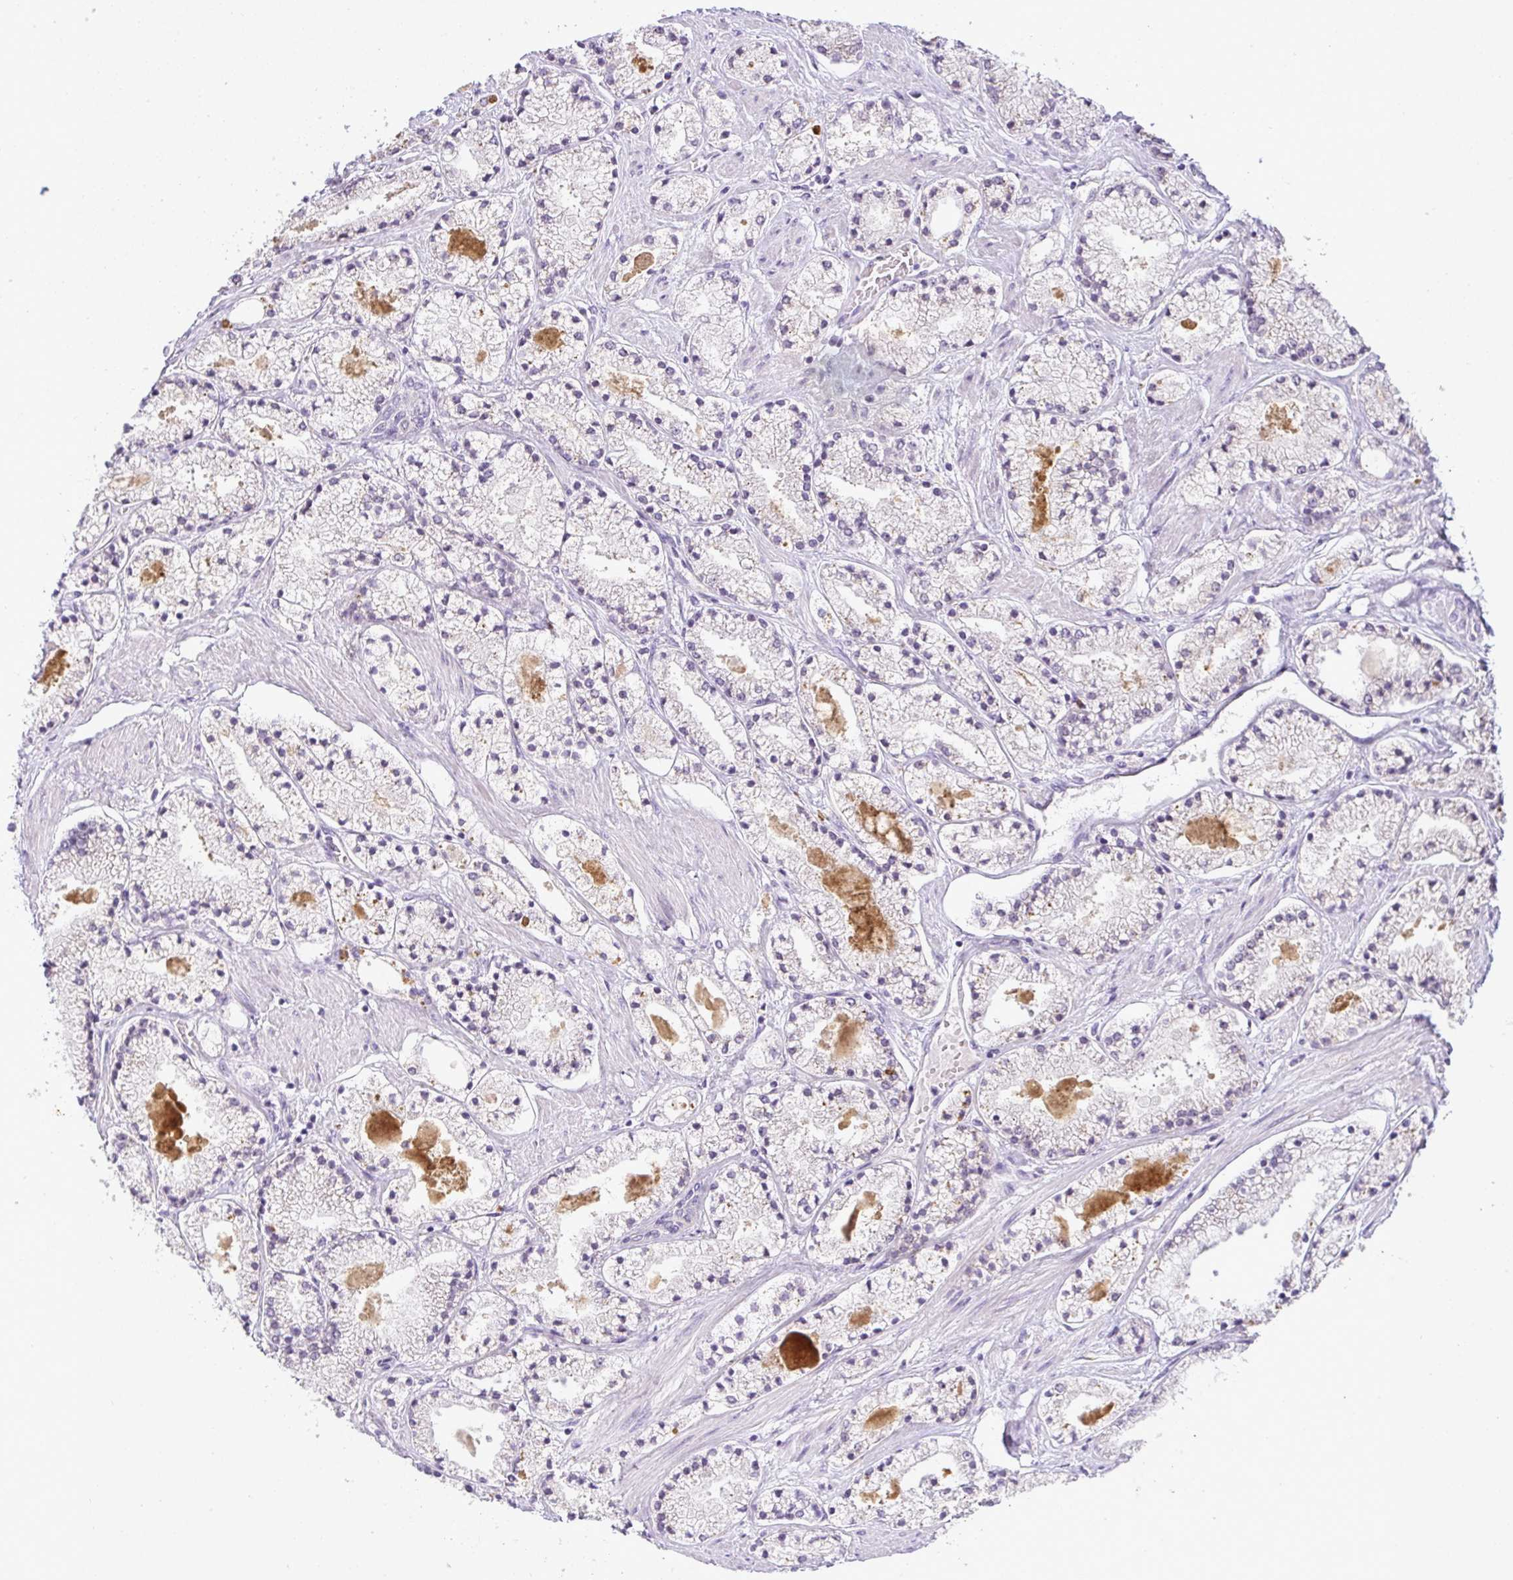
{"staining": {"intensity": "negative", "quantity": "none", "location": "none"}, "tissue": "prostate cancer", "cell_type": "Tumor cells", "image_type": "cancer", "snomed": [{"axis": "morphology", "description": "Adenocarcinoma, High grade"}, {"axis": "topography", "description": "Prostate"}], "caption": "Immunohistochemistry photomicrograph of prostate cancer stained for a protein (brown), which demonstrates no staining in tumor cells.", "gene": "CMPK1", "patient": {"sex": "male", "age": 63}}